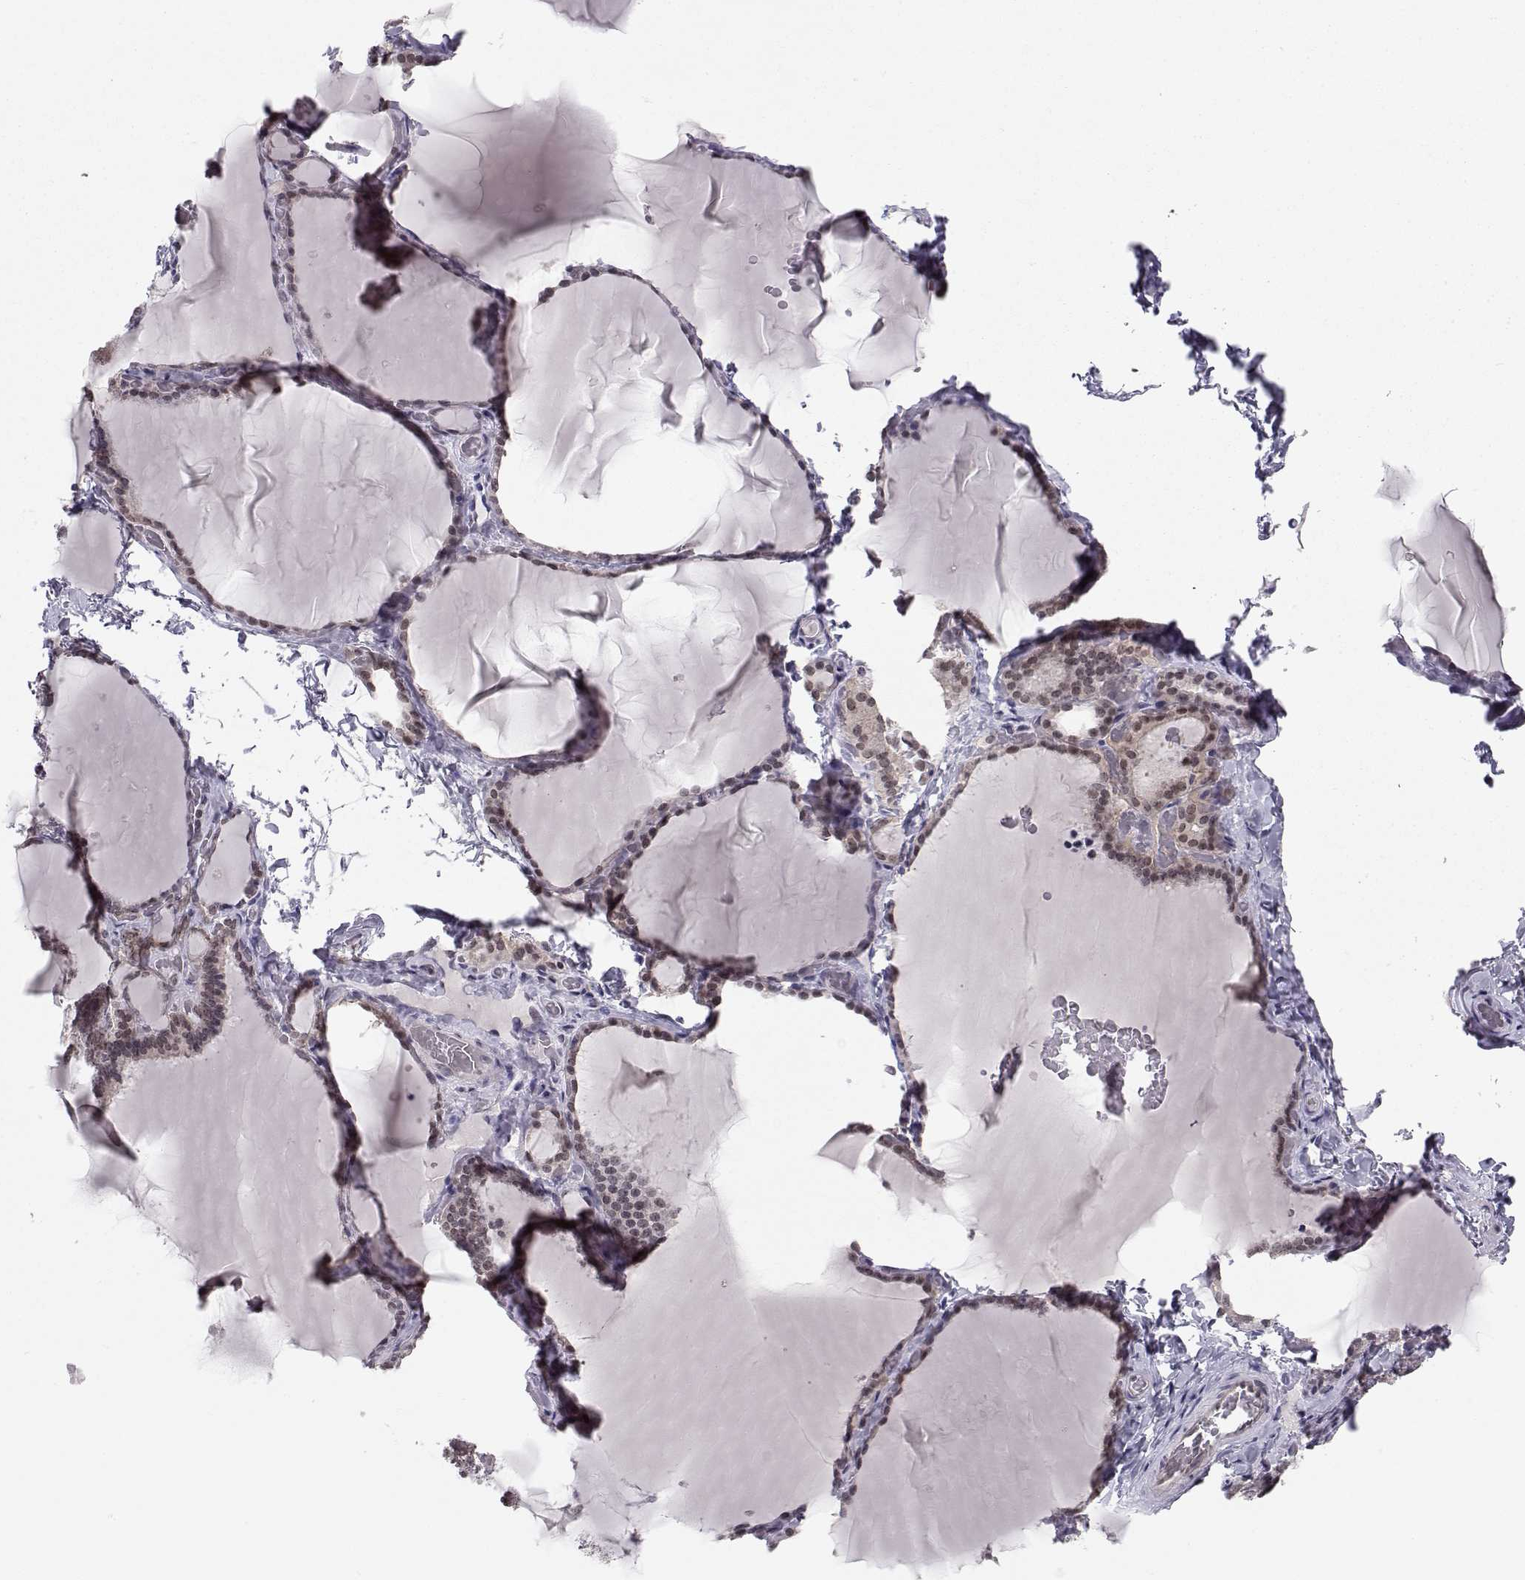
{"staining": {"intensity": "moderate", "quantity": ">75%", "location": "nuclear"}, "tissue": "thyroid gland", "cell_type": "Glandular cells", "image_type": "normal", "snomed": [{"axis": "morphology", "description": "Normal tissue, NOS"}, {"axis": "morphology", "description": "Hyperplasia, NOS"}, {"axis": "topography", "description": "Thyroid gland"}], "caption": "Immunohistochemical staining of normal human thyroid gland reveals moderate nuclear protein positivity in approximately >75% of glandular cells.", "gene": "KIF13B", "patient": {"sex": "female", "age": 27}}